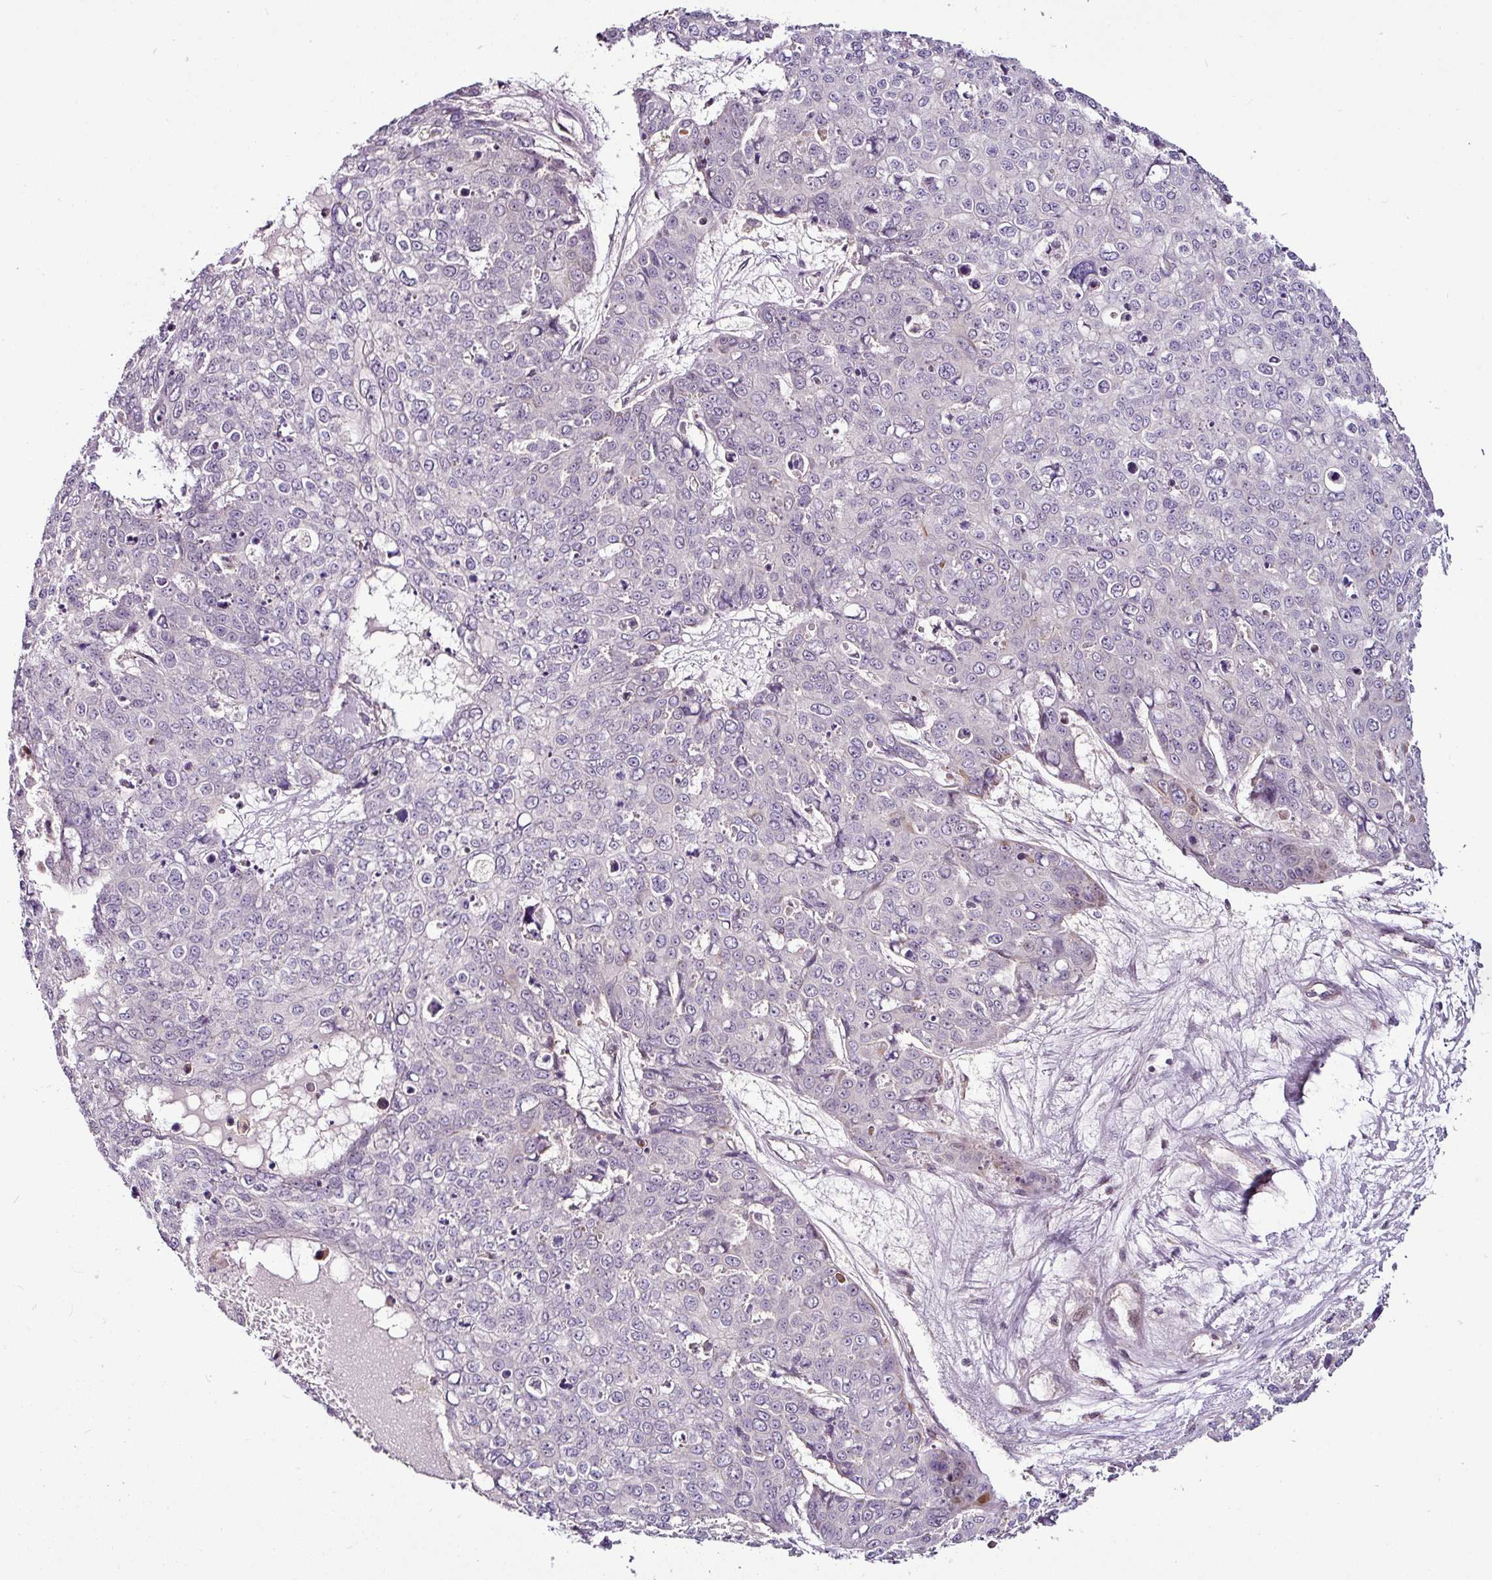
{"staining": {"intensity": "negative", "quantity": "none", "location": "none"}, "tissue": "skin cancer", "cell_type": "Tumor cells", "image_type": "cancer", "snomed": [{"axis": "morphology", "description": "Squamous cell carcinoma, NOS"}, {"axis": "topography", "description": "Skin"}], "caption": "DAB (3,3'-diaminobenzidine) immunohistochemical staining of skin cancer demonstrates no significant staining in tumor cells.", "gene": "DCAF13", "patient": {"sex": "male", "age": 71}}